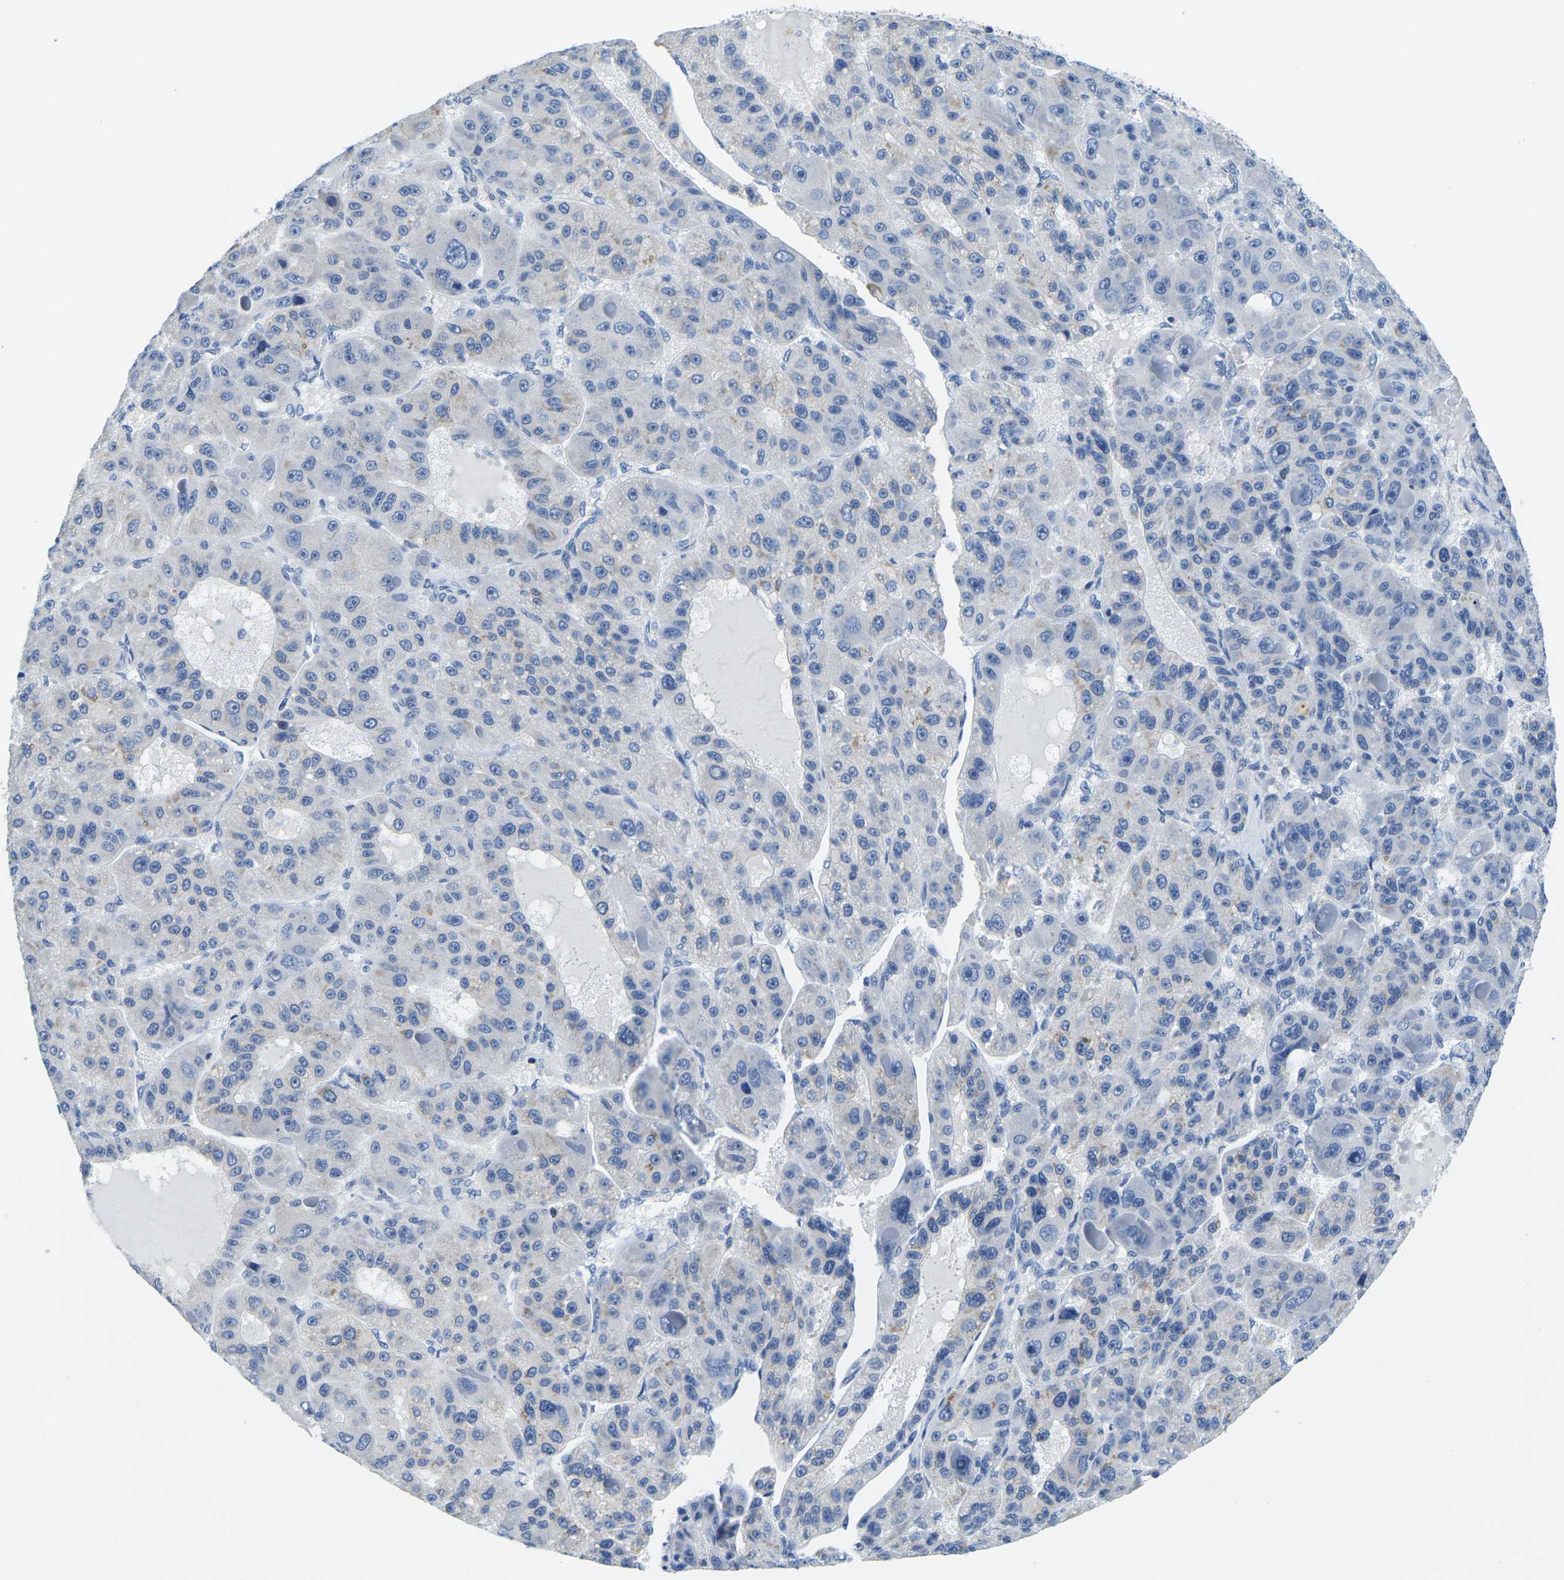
{"staining": {"intensity": "negative", "quantity": "none", "location": "none"}, "tissue": "liver cancer", "cell_type": "Tumor cells", "image_type": "cancer", "snomed": [{"axis": "morphology", "description": "Carcinoma, Hepatocellular, NOS"}, {"axis": "topography", "description": "Liver"}], "caption": "An image of liver cancer (hepatocellular carcinoma) stained for a protein exhibits no brown staining in tumor cells.", "gene": "FAM3D", "patient": {"sex": "male", "age": 76}}